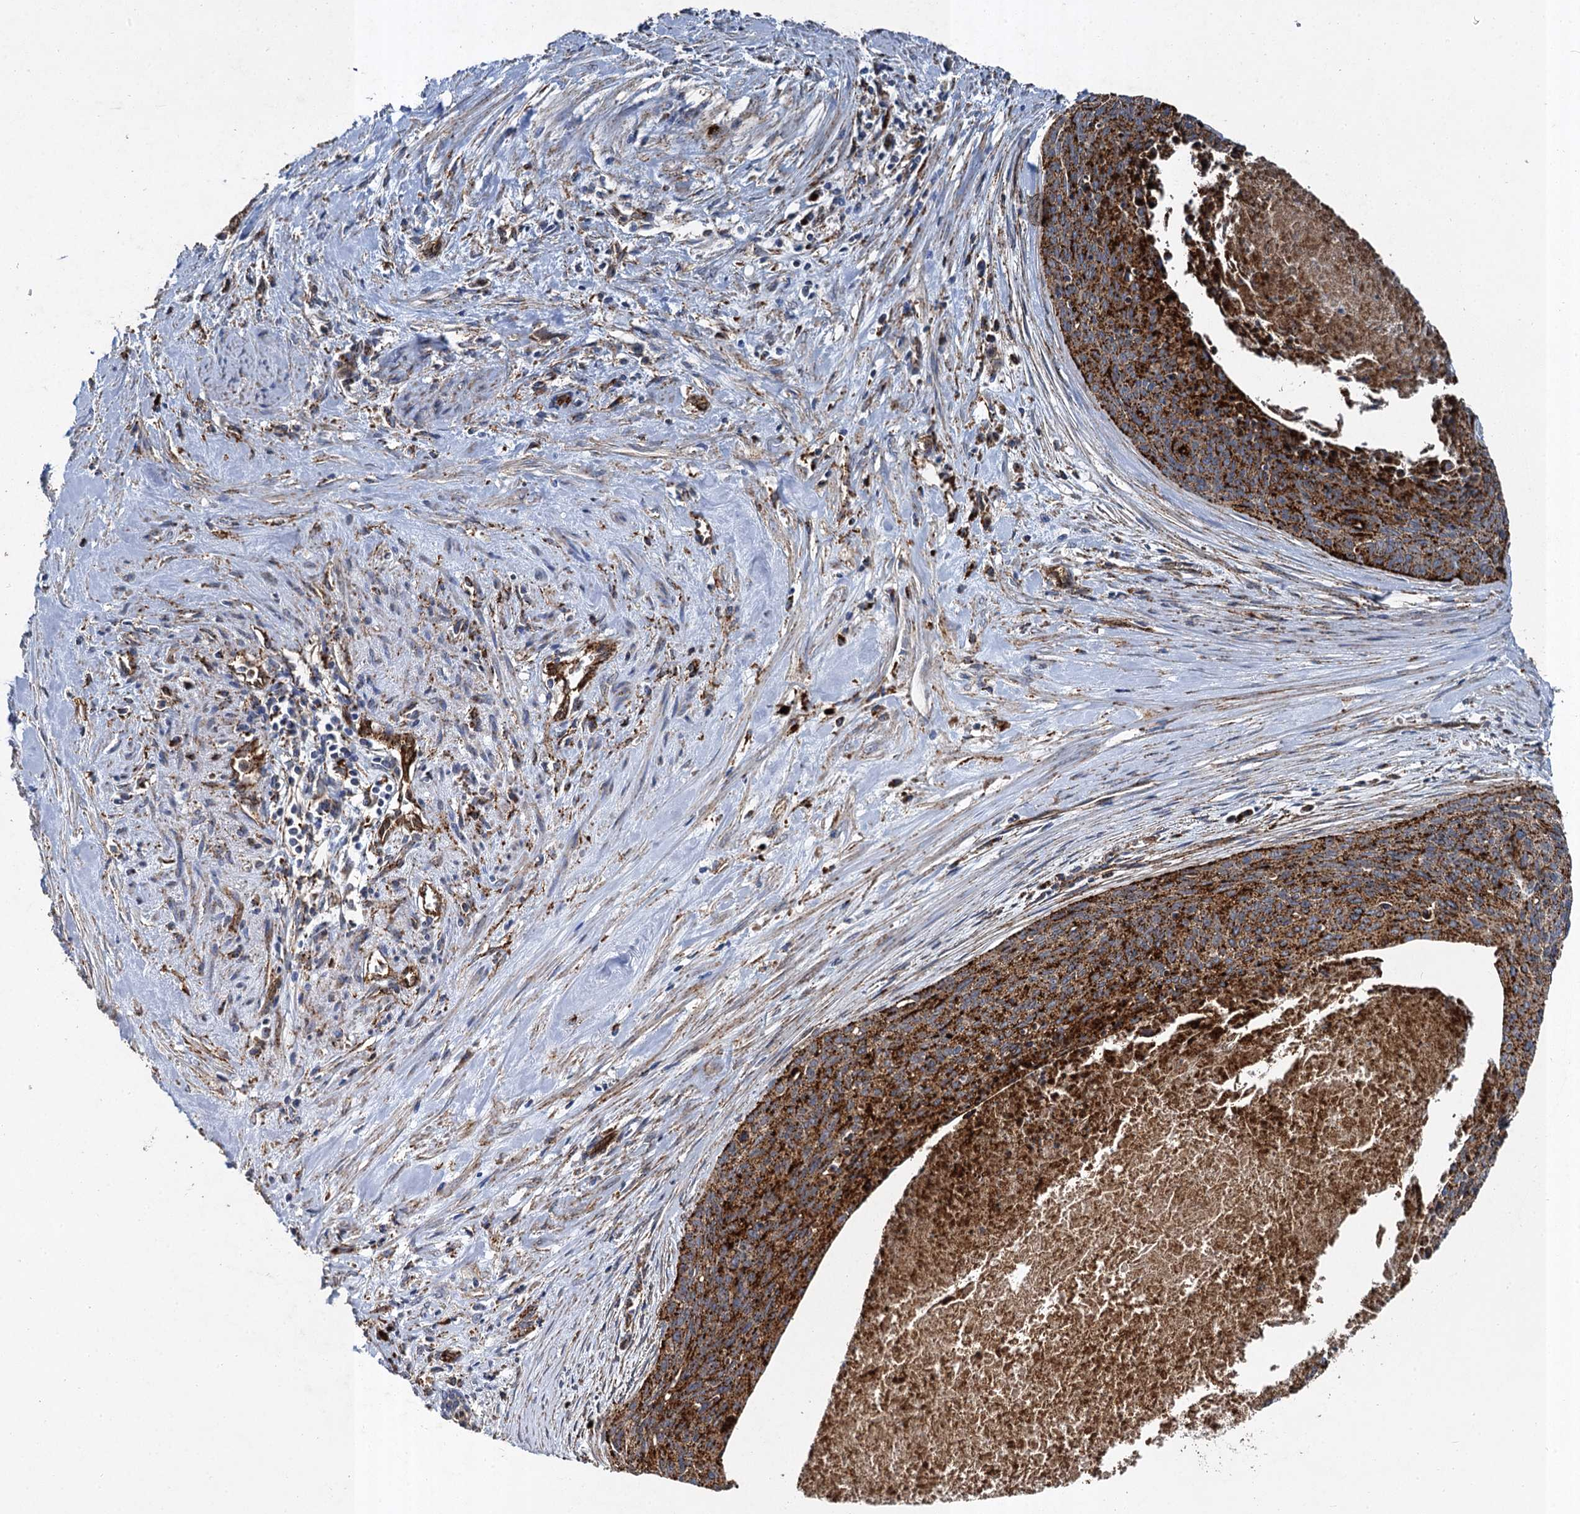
{"staining": {"intensity": "strong", "quantity": ">75%", "location": "cytoplasmic/membranous"}, "tissue": "cervical cancer", "cell_type": "Tumor cells", "image_type": "cancer", "snomed": [{"axis": "morphology", "description": "Squamous cell carcinoma, NOS"}, {"axis": "topography", "description": "Cervix"}], "caption": "This photomicrograph shows cervical cancer stained with immunohistochemistry (IHC) to label a protein in brown. The cytoplasmic/membranous of tumor cells show strong positivity for the protein. Nuclei are counter-stained blue.", "gene": "GBA1", "patient": {"sex": "female", "age": 55}}